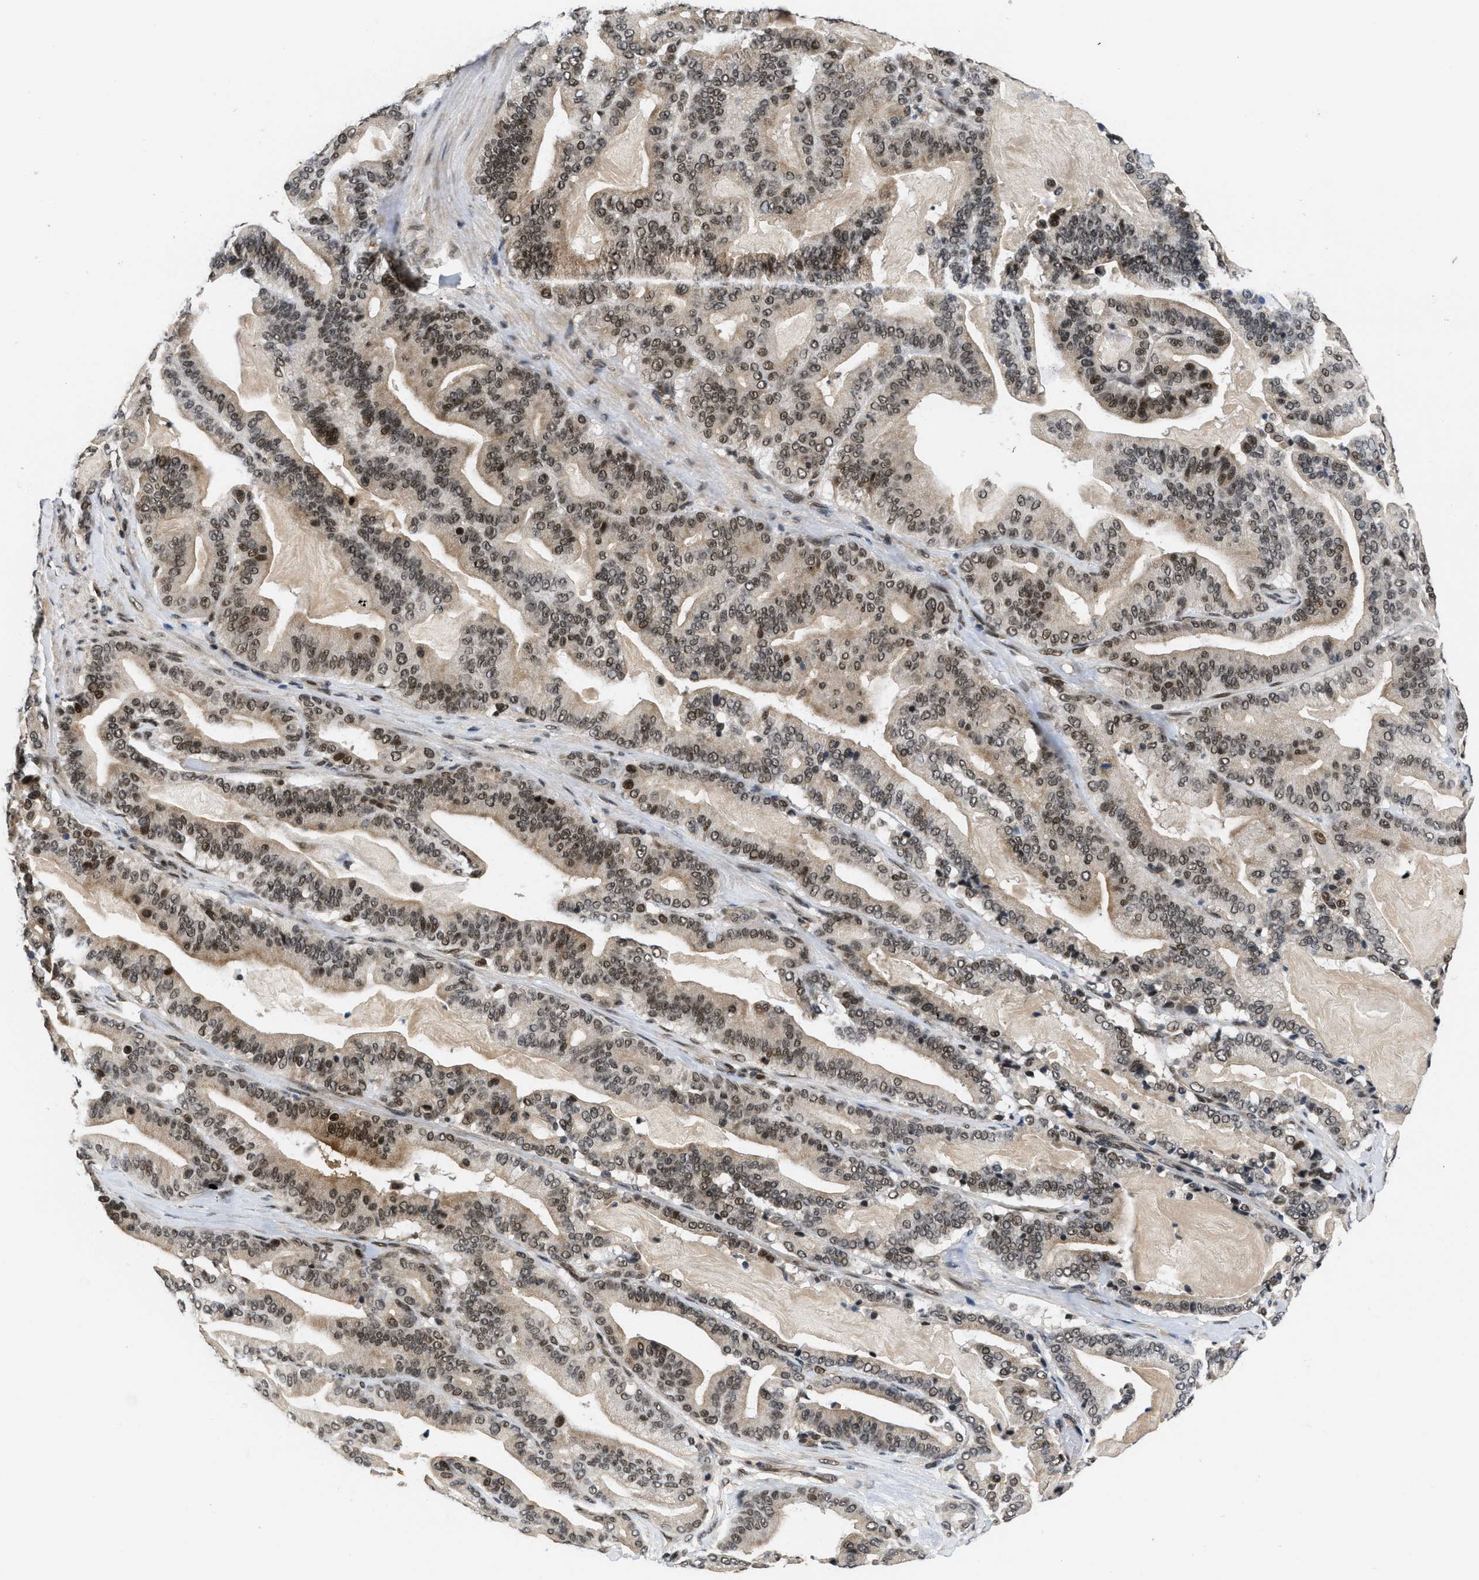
{"staining": {"intensity": "moderate", "quantity": ">75%", "location": "cytoplasmic/membranous,nuclear"}, "tissue": "pancreatic cancer", "cell_type": "Tumor cells", "image_type": "cancer", "snomed": [{"axis": "morphology", "description": "Adenocarcinoma, NOS"}, {"axis": "topography", "description": "Pancreas"}], "caption": "DAB immunohistochemical staining of pancreatic cancer displays moderate cytoplasmic/membranous and nuclear protein positivity in about >75% of tumor cells. (Brightfield microscopy of DAB IHC at high magnification).", "gene": "CUL4B", "patient": {"sex": "male", "age": 63}}